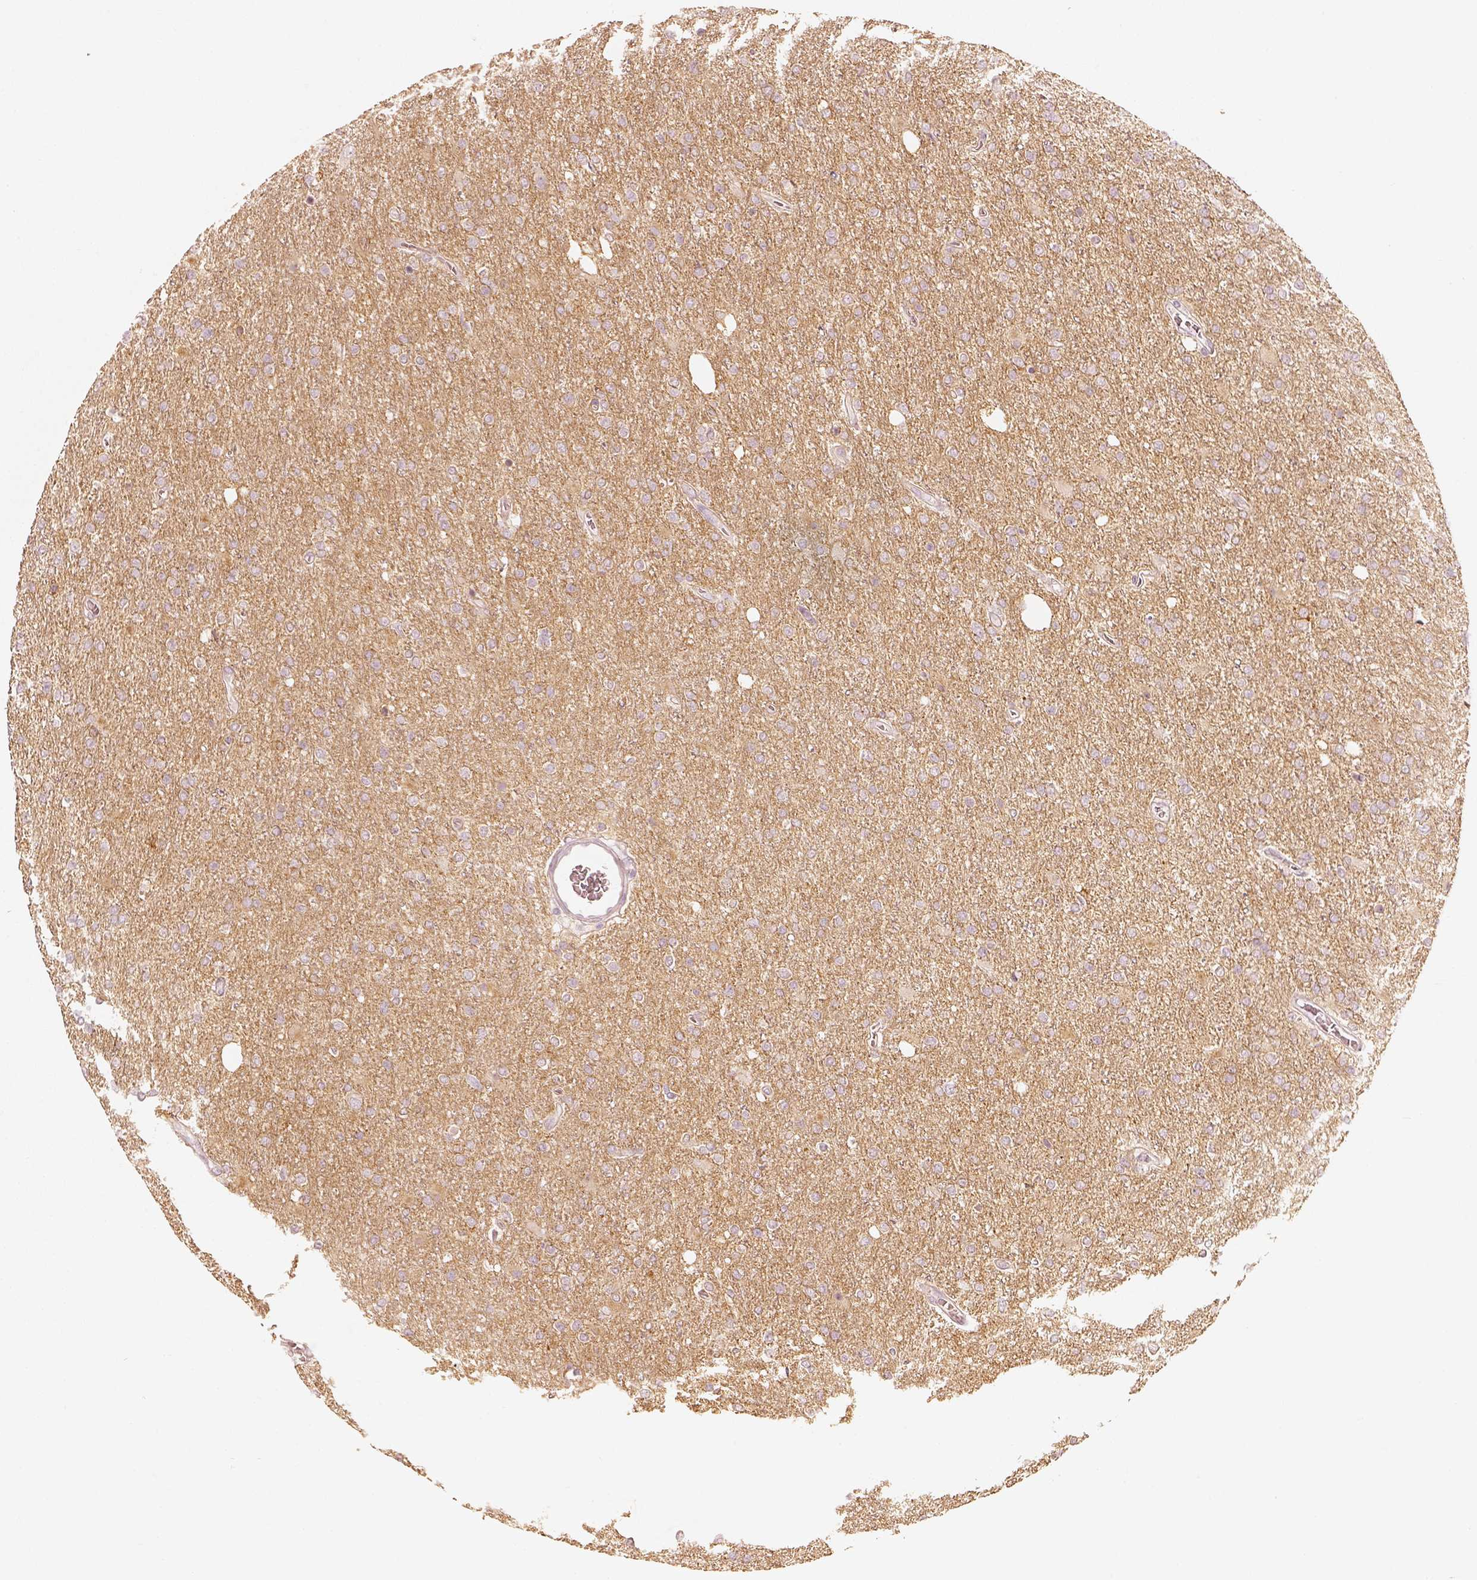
{"staining": {"intensity": "negative", "quantity": "none", "location": "none"}, "tissue": "glioma", "cell_type": "Tumor cells", "image_type": "cancer", "snomed": [{"axis": "morphology", "description": "Glioma, malignant, High grade"}, {"axis": "topography", "description": "Cerebral cortex"}], "caption": "IHC of human malignant glioma (high-grade) demonstrates no positivity in tumor cells.", "gene": "FMNL2", "patient": {"sex": "male", "age": 70}}